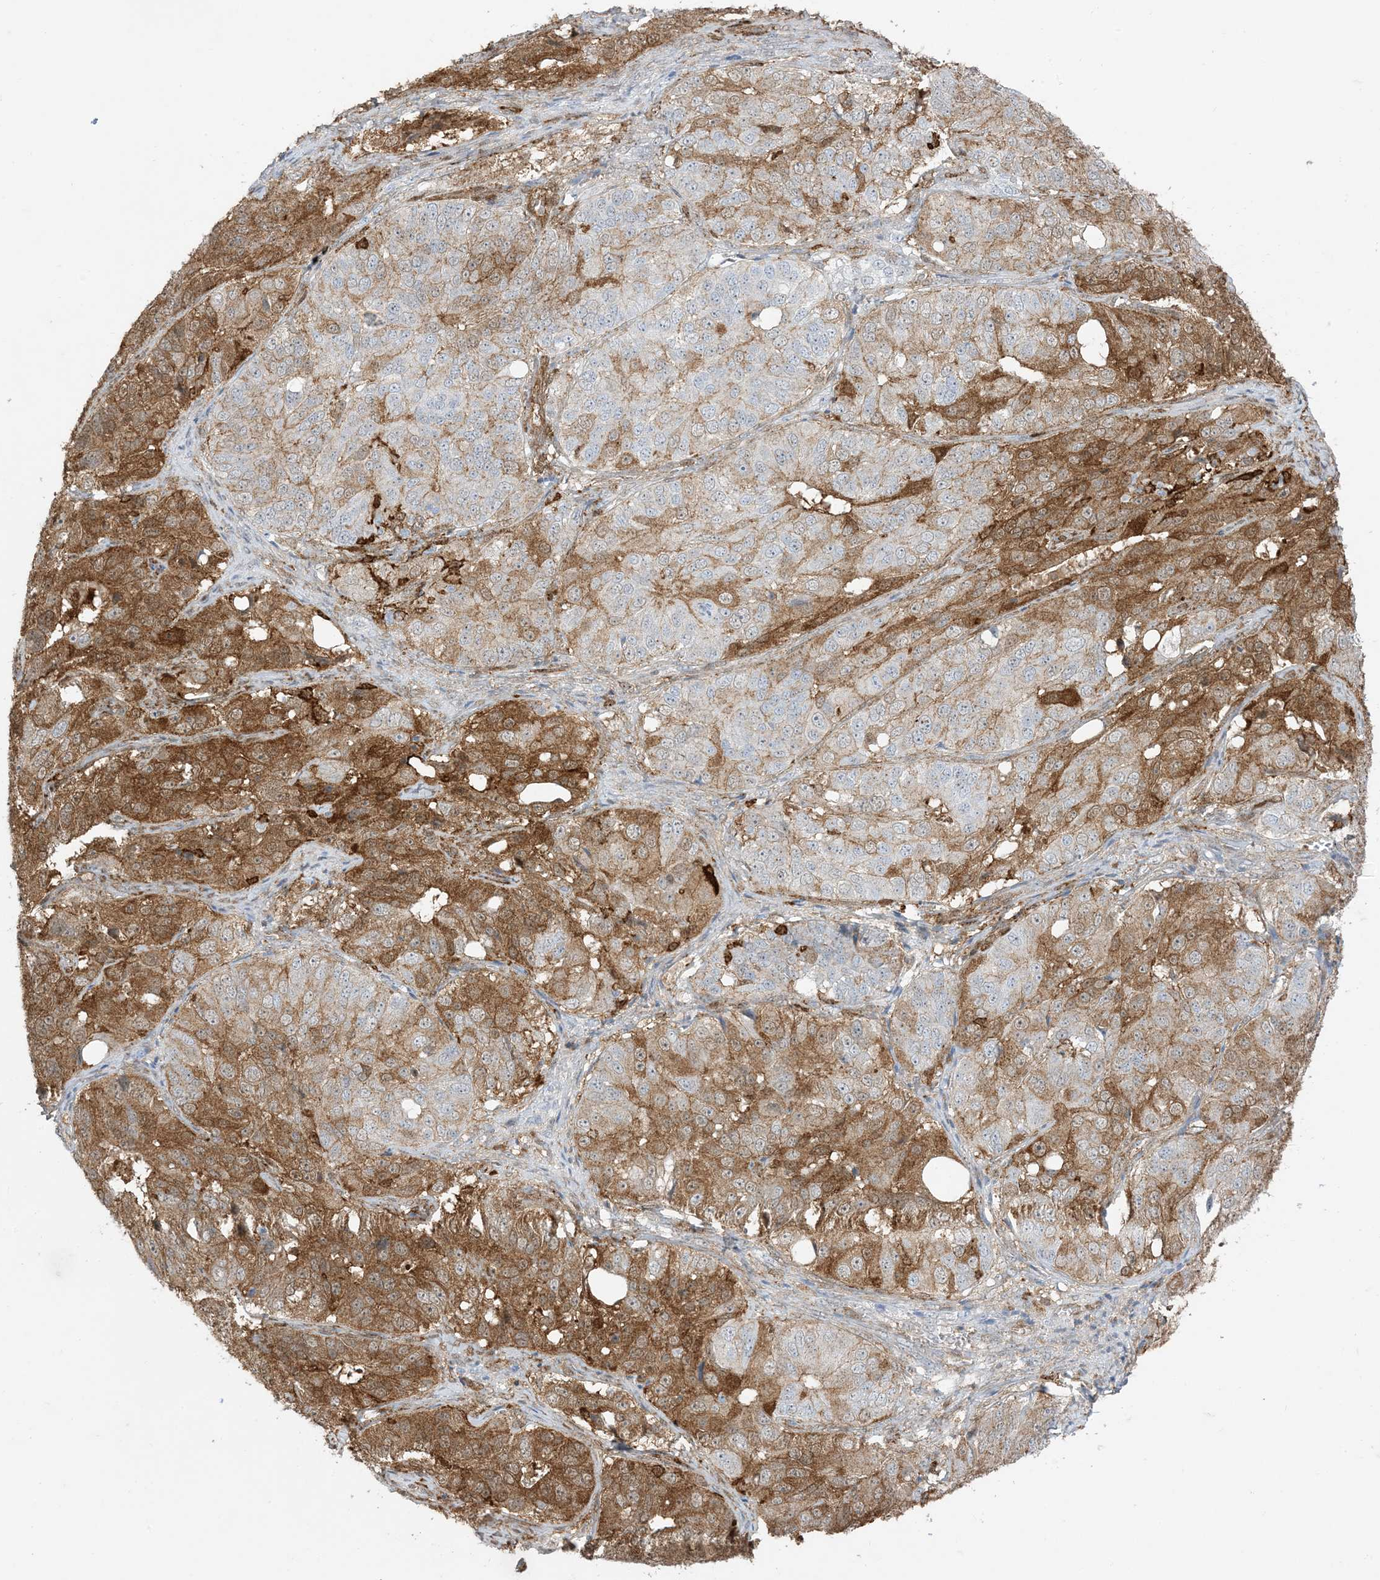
{"staining": {"intensity": "moderate", "quantity": "25%-75%", "location": "cytoplasmic/membranous"}, "tissue": "ovarian cancer", "cell_type": "Tumor cells", "image_type": "cancer", "snomed": [{"axis": "morphology", "description": "Carcinoma, endometroid"}, {"axis": "topography", "description": "Ovary"}], "caption": "A micrograph of human ovarian cancer (endometroid carcinoma) stained for a protein demonstrates moderate cytoplasmic/membranous brown staining in tumor cells. The staining was performed using DAB (3,3'-diaminobenzidine) to visualize the protein expression in brown, while the nuclei were stained in blue with hematoxylin (Magnification: 20x).", "gene": "GSN", "patient": {"sex": "female", "age": 51}}